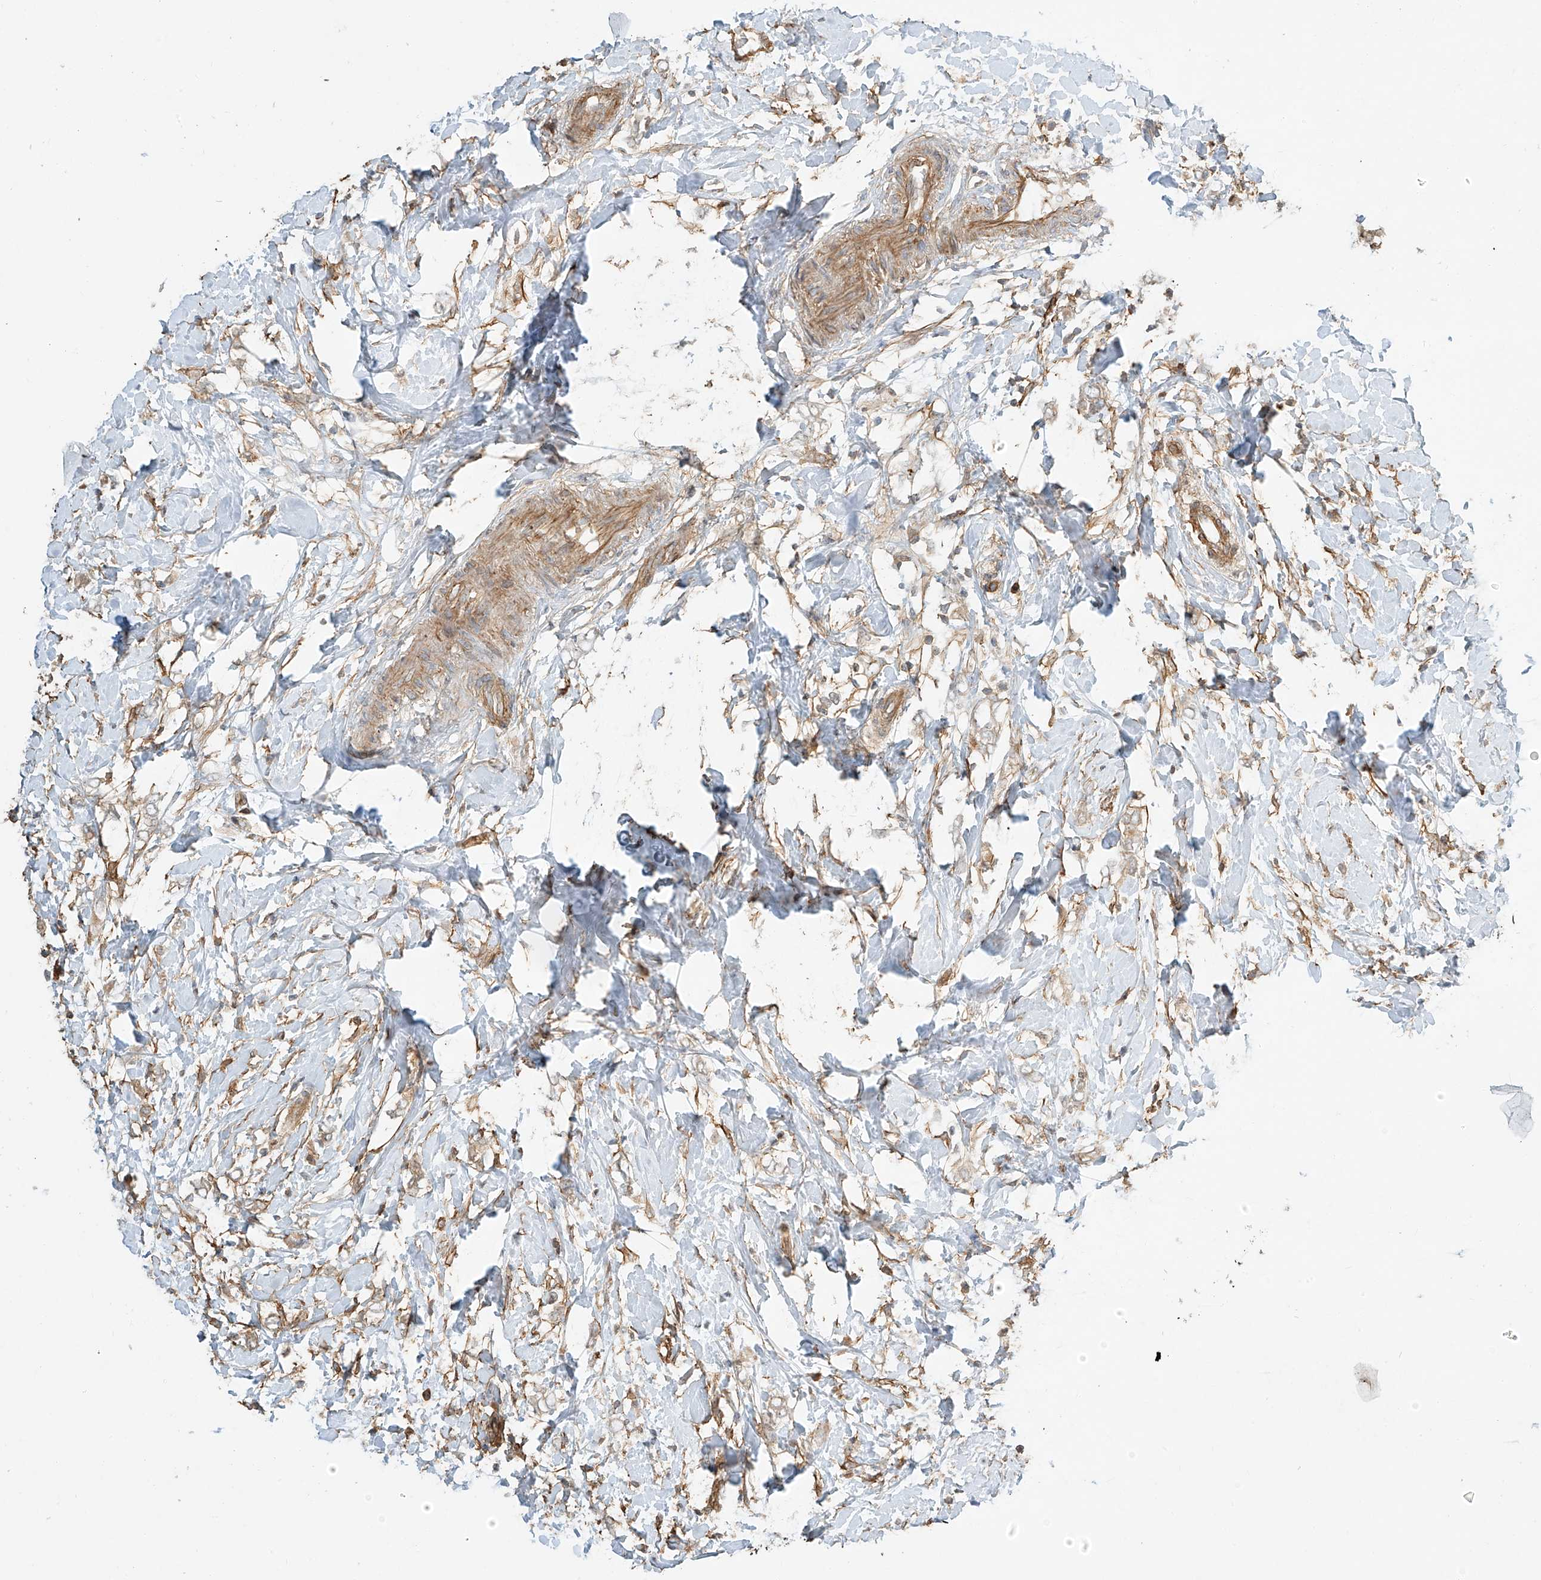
{"staining": {"intensity": "moderate", "quantity": "25%-75%", "location": "cytoplasmic/membranous"}, "tissue": "breast cancer", "cell_type": "Tumor cells", "image_type": "cancer", "snomed": [{"axis": "morphology", "description": "Normal tissue, NOS"}, {"axis": "morphology", "description": "Lobular carcinoma"}, {"axis": "topography", "description": "Breast"}], "caption": "Immunohistochemical staining of lobular carcinoma (breast) exhibits moderate cytoplasmic/membranous protein expression in about 25%-75% of tumor cells.", "gene": "CSMD3", "patient": {"sex": "female", "age": 47}}